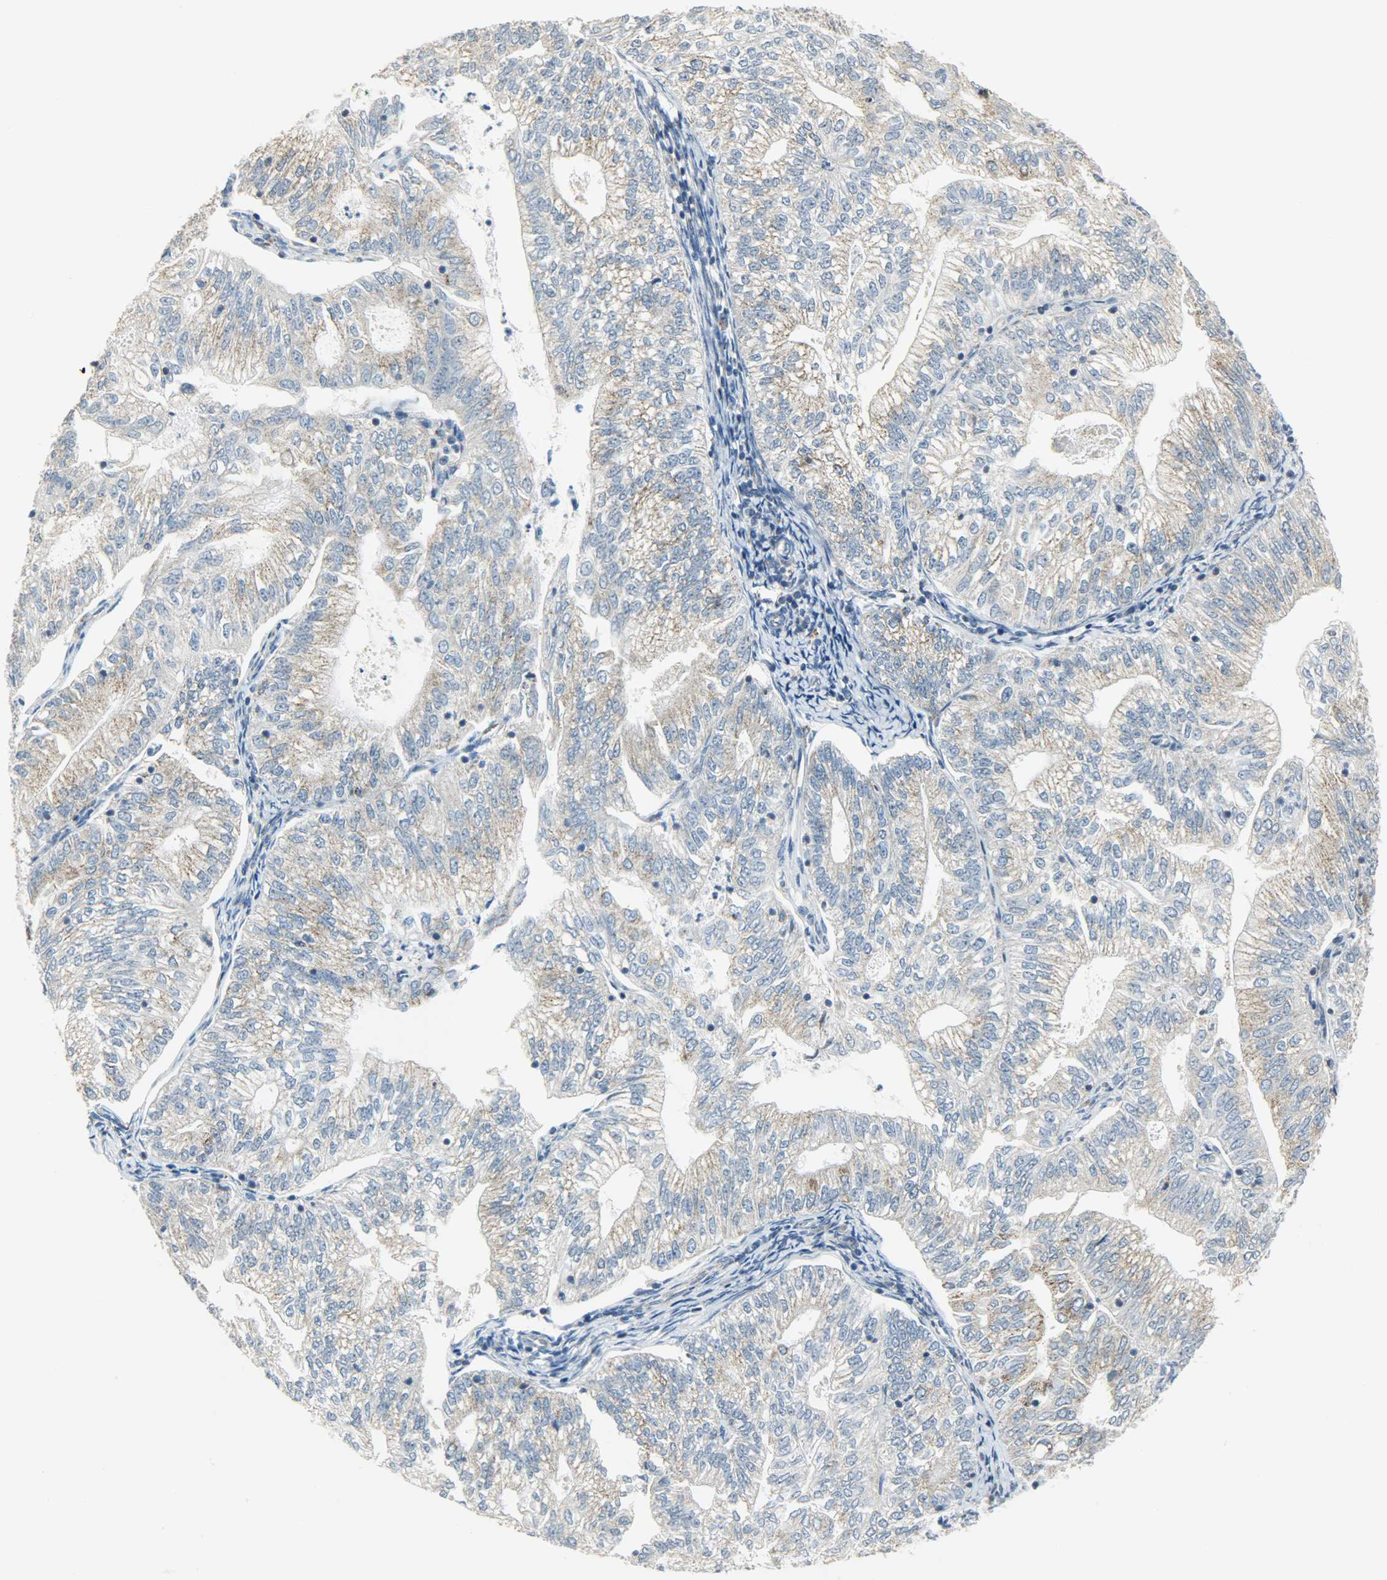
{"staining": {"intensity": "weak", "quantity": ">75%", "location": "cytoplasmic/membranous"}, "tissue": "endometrial cancer", "cell_type": "Tumor cells", "image_type": "cancer", "snomed": [{"axis": "morphology", "description": "Adenocarcinoma, NOS"}, {"axis": "topography", "description": "Endometrium"}], "caption": "Immunohistochemical staining of human adenocarcinoma (endometrial) displays low levels of weak cytoplasmic/membranous expression in about >75% of tumor cells. The staining is performed using DAB (3,3'-diaminobenzidine) brown chromogen to label protein expression. The nuclei are counter-stained blue using hematoxylin.", "gene": "PPP1R1B", "patient": {"sex": "female", "age": 69}}